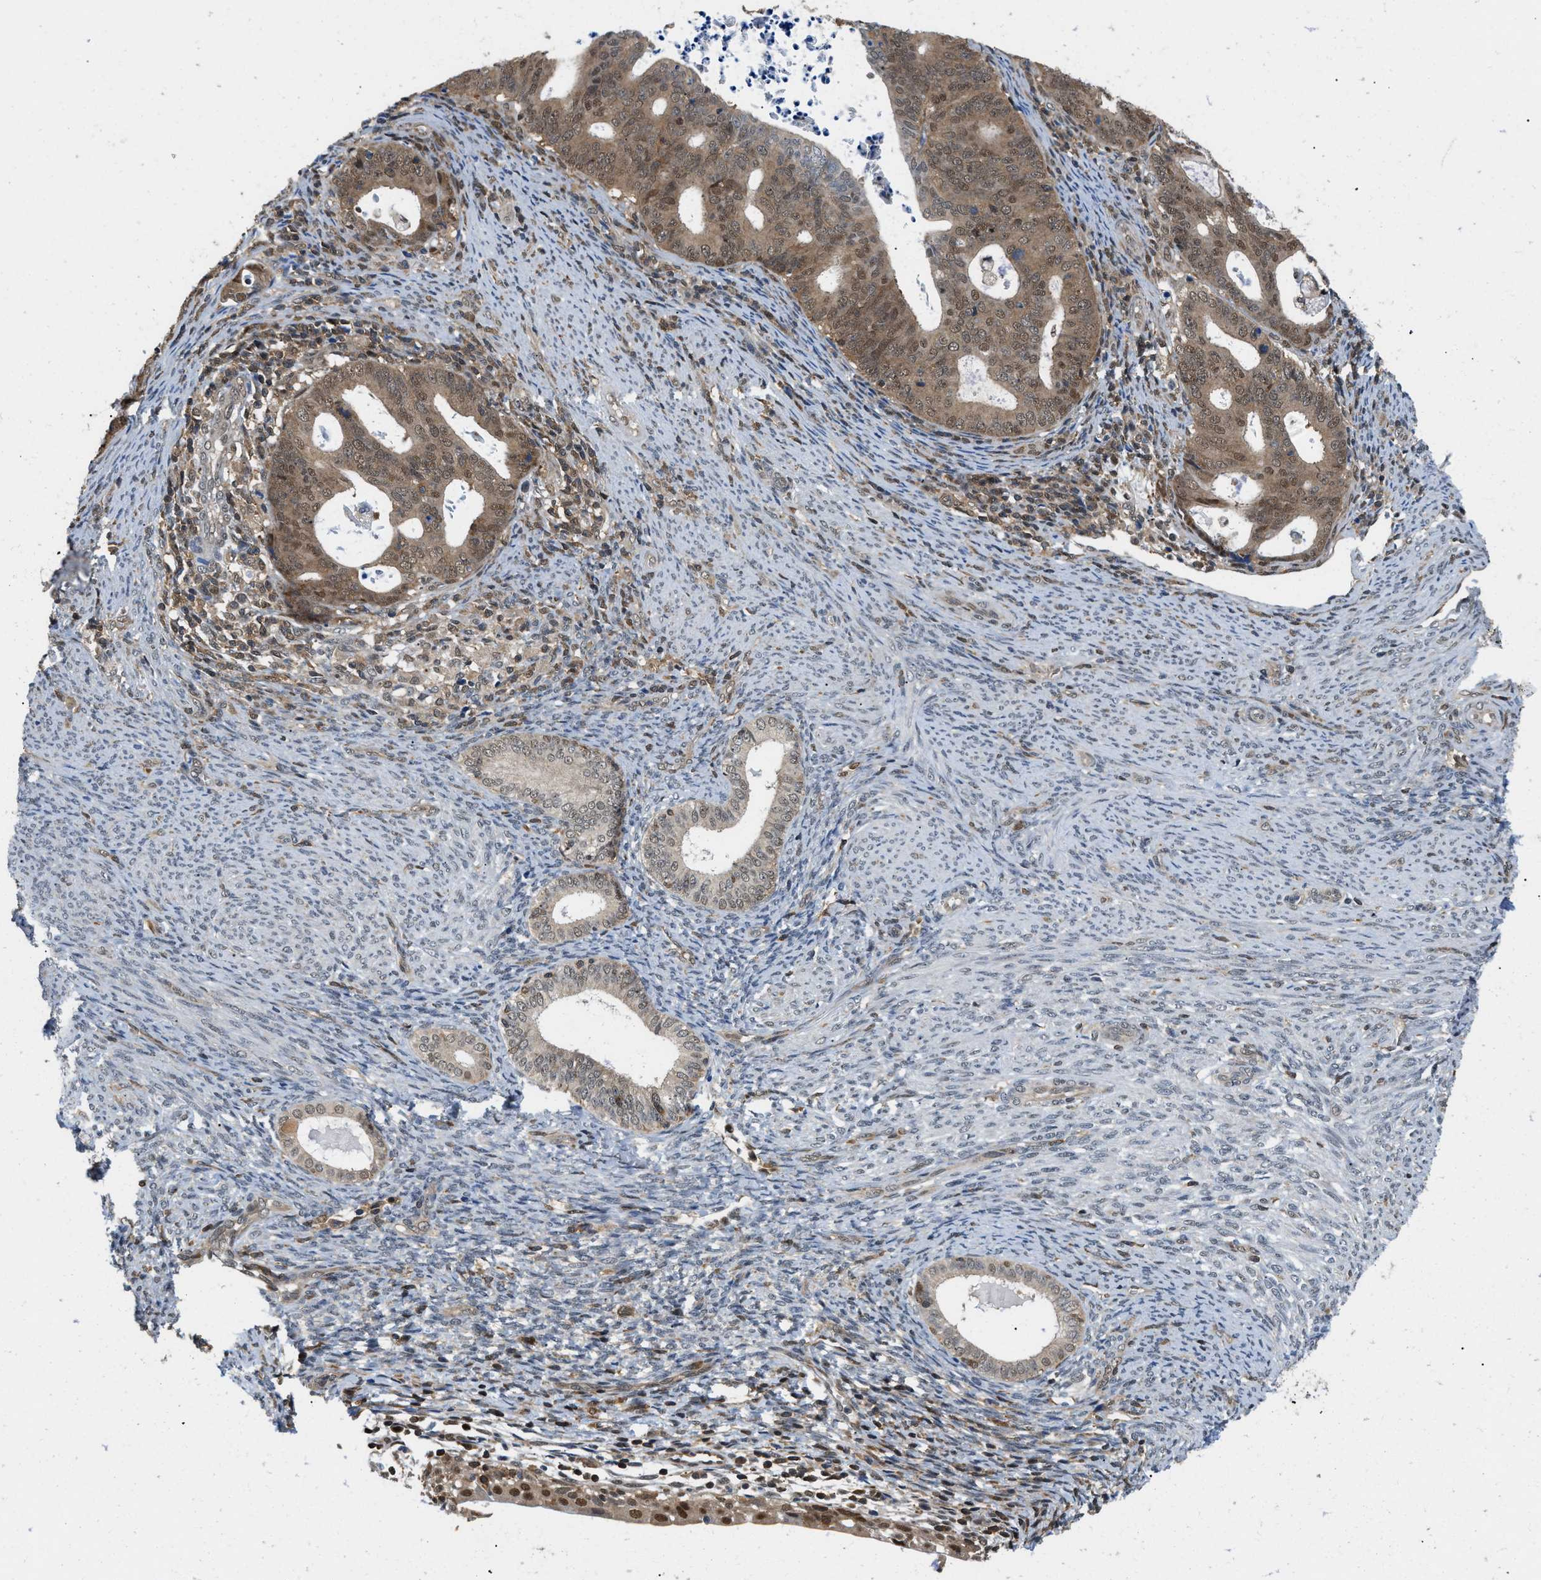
{"staining": {"intensity": "moderate", "quantity": ">75%", "location": "cytoplasmic/membranous,nuclear"}, "tissue": "endometrial cancer", "cell_type": "Tumor cells", "image_type": "cancer", "snomed": [{"axis": "morphology", "description": "Adenocarcinoma, NOS"}, {"axis": "topography", "description": "Uterus"}], "caption": "Endometrial adenocarcinoma stained with DAB (3,3'-diaminobenzidine) IHC reveals medium levels of moderate cytoplasmic/membranous and nuclear staining in approximately >75% of tumor cells. The staining was performed using DAB to visualize the protein expression in brown, while the nuclei were stained in blue with hematoxylin (Magnification: 20x).", "gene": "ATF7IP", "patient": {"sex": "female", "age": 83}}